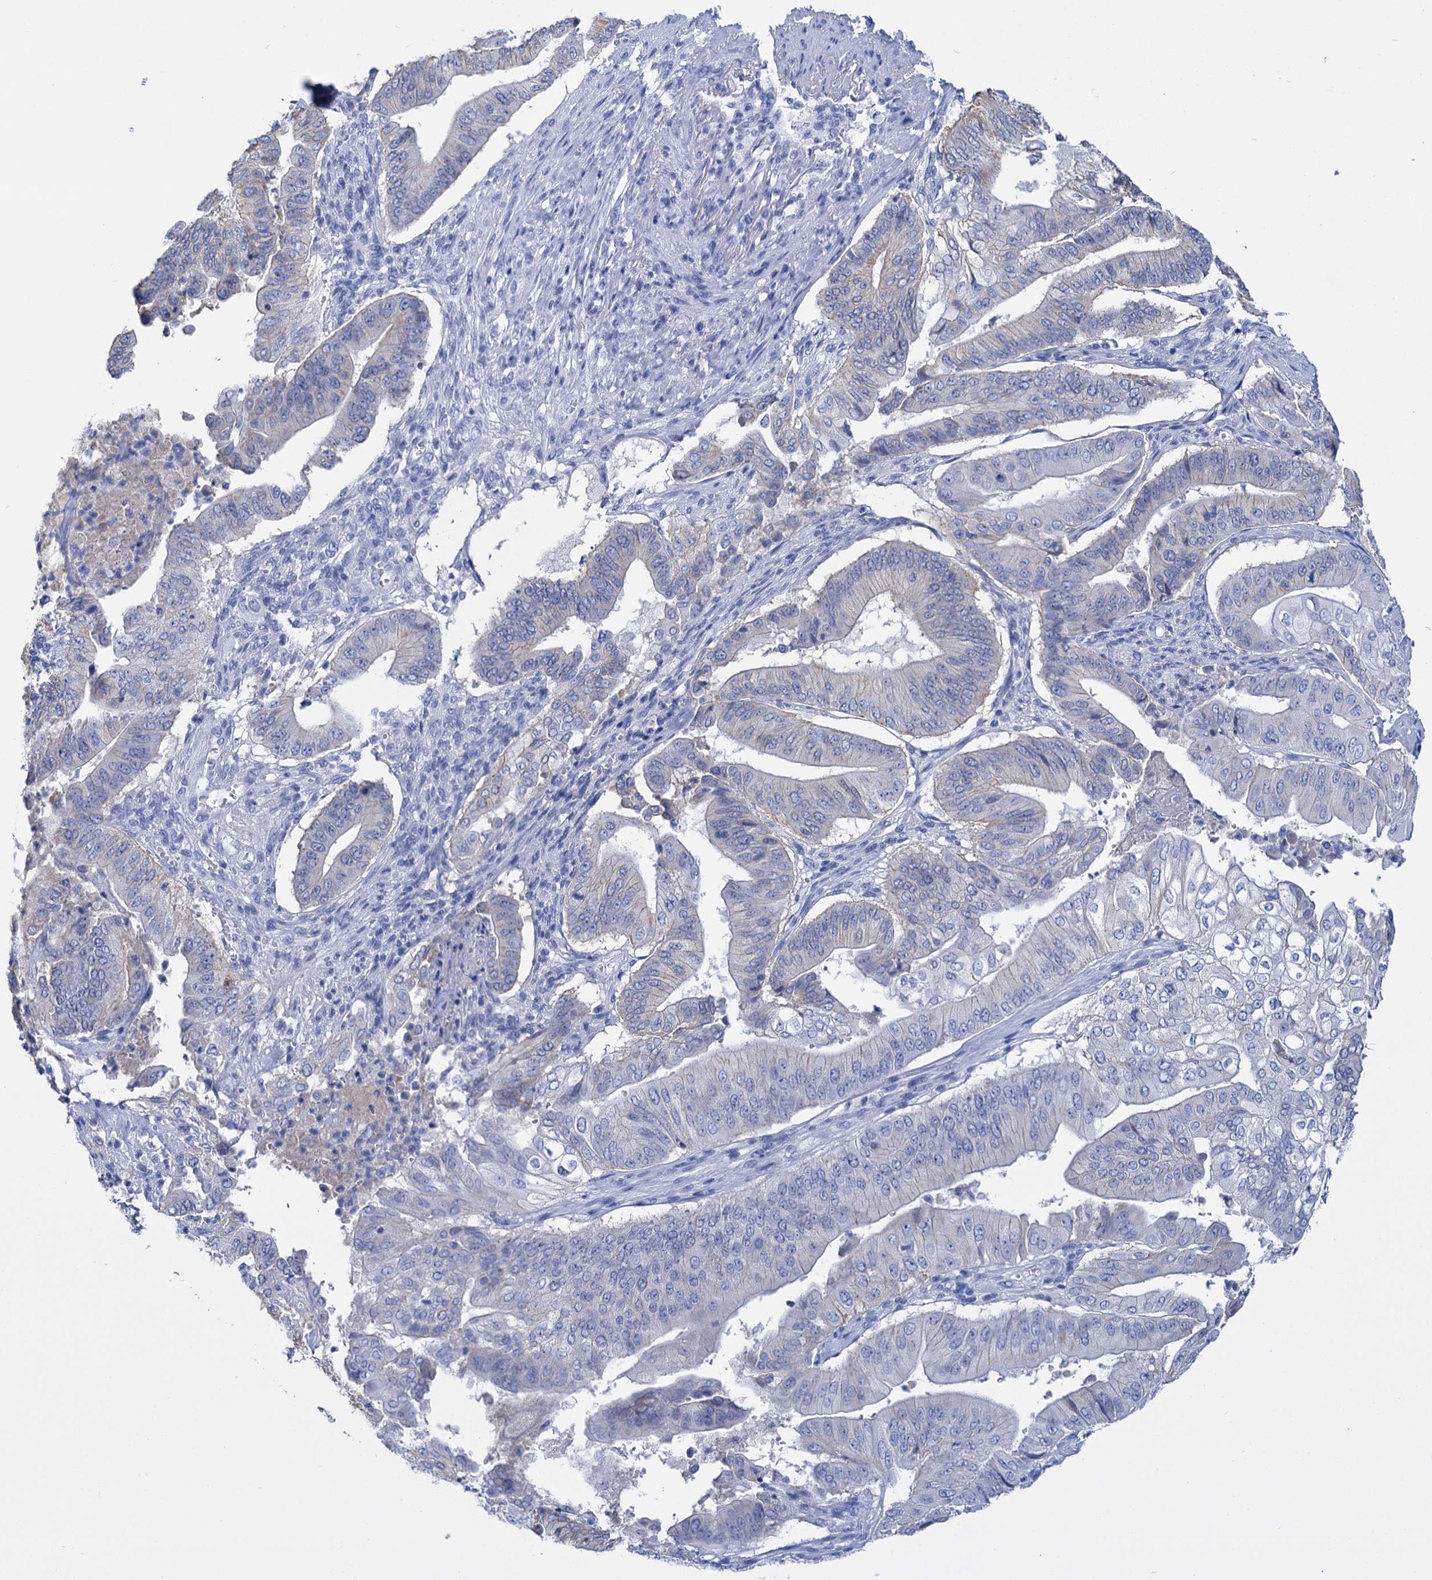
{"staining": {"intensity": "weak", "quantity": "<25%", "location": "cytoplasmic/membranous"}, "tissue": "pancreatic cancer", "cell_type": "Tumor cells", "image_type": "cancer", "snomed": [{"axis": "morphology", "description": "Adenocarcinoma, NOS"}, {"axis": "topography", "description": "Pancreas"}], "caption": "Immunohistochemical staining of human pancreatic adenocarcinoma demonstrates no significant staining in tumor cells.", "gene": "FBXW12", "patient": {"sex": "female", "age": 77}}